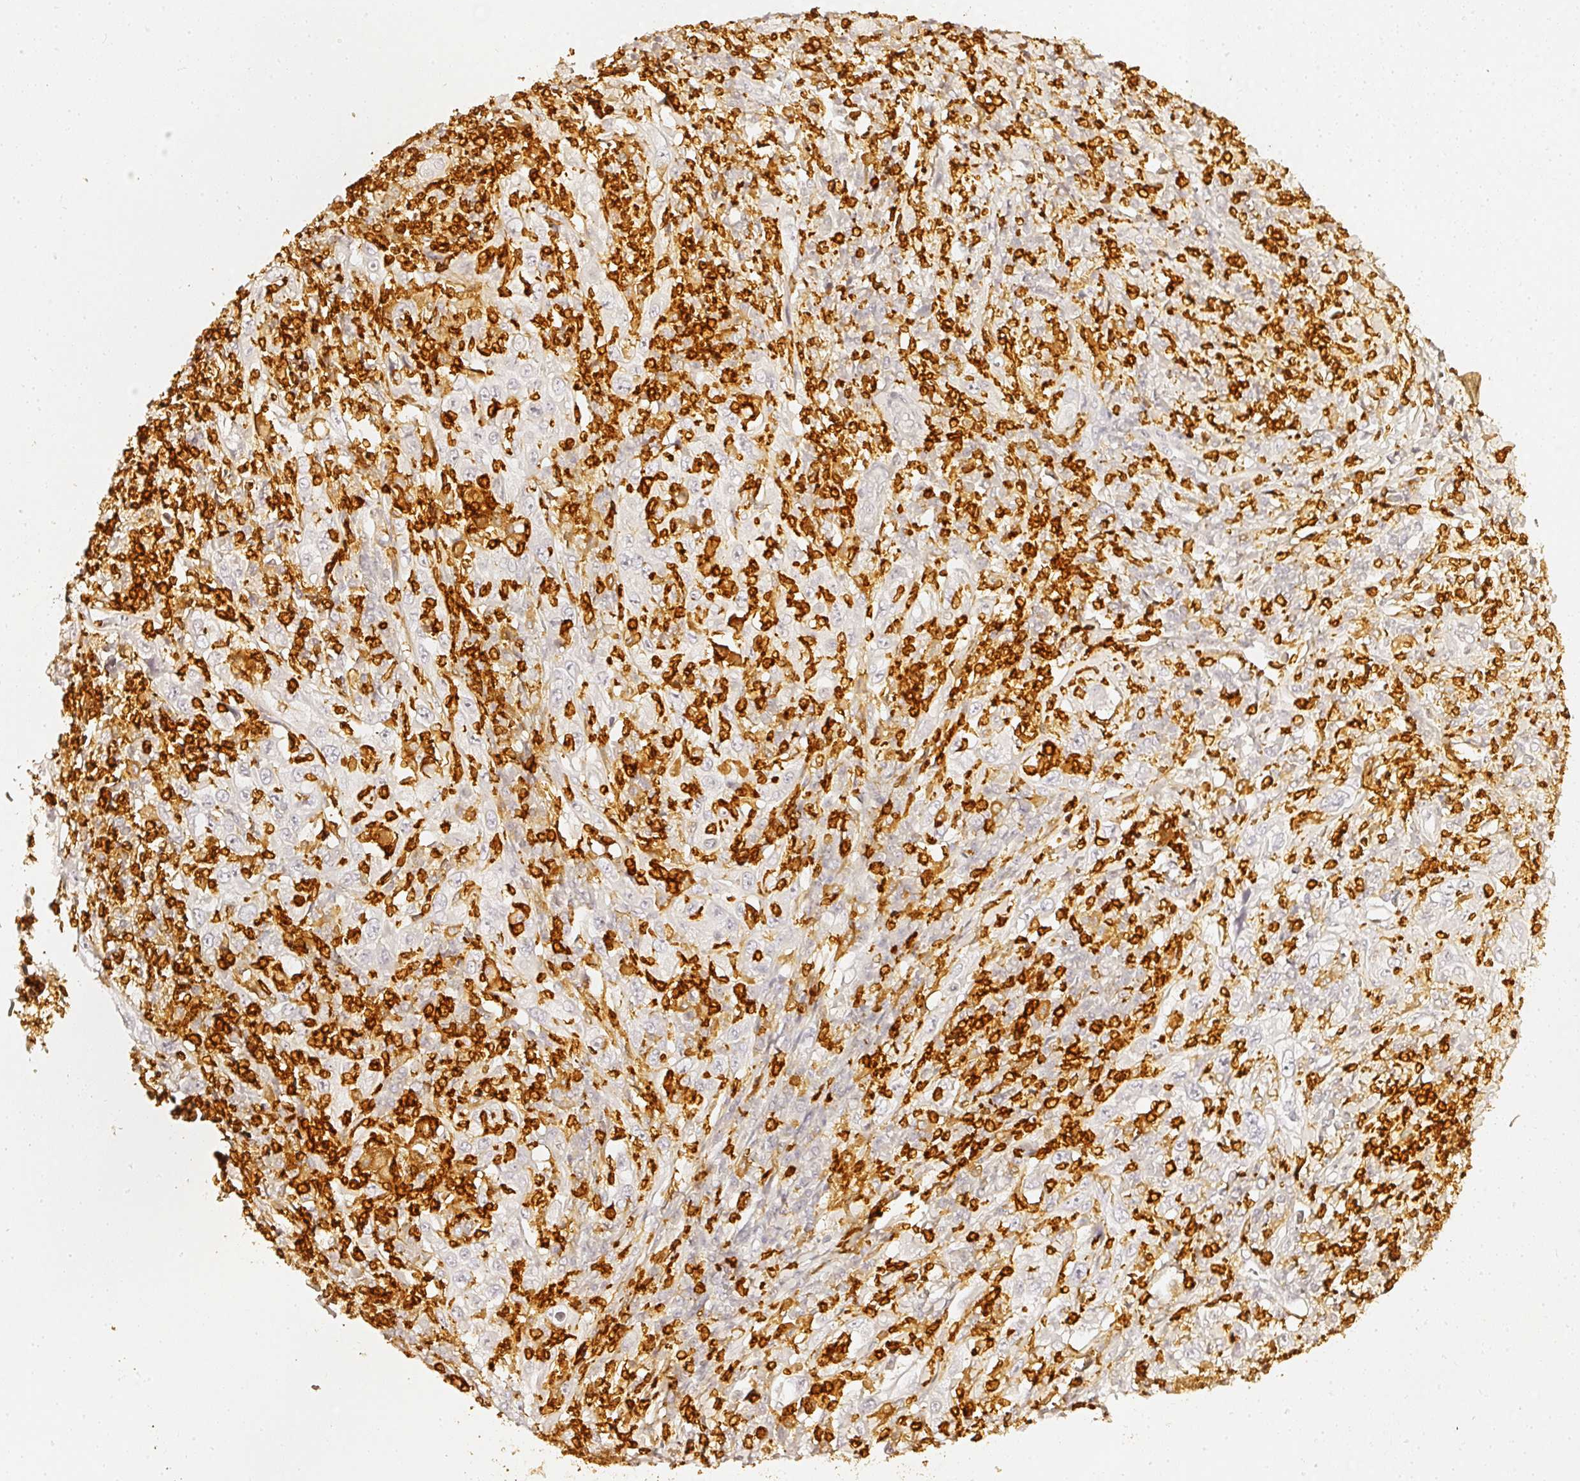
{"staining": {"intensity": "negative", "quantity": "none", "location": "none"}, "tissue": "cervical cancer", "cell_type": "Tumor cells", "image_type": "cancer", "snomed": [{"axis": "morphology", "description": "Squamous cell carcinoma, NOS"}, {"axis": "topography", "description": "Cervix"}], "caption": "A histopathology image of cervical cancer stained for a protein demonstrates no brown staining in tumor cells.", "gene": "EVL", "patient": {"sex": "female", "age": 46}}